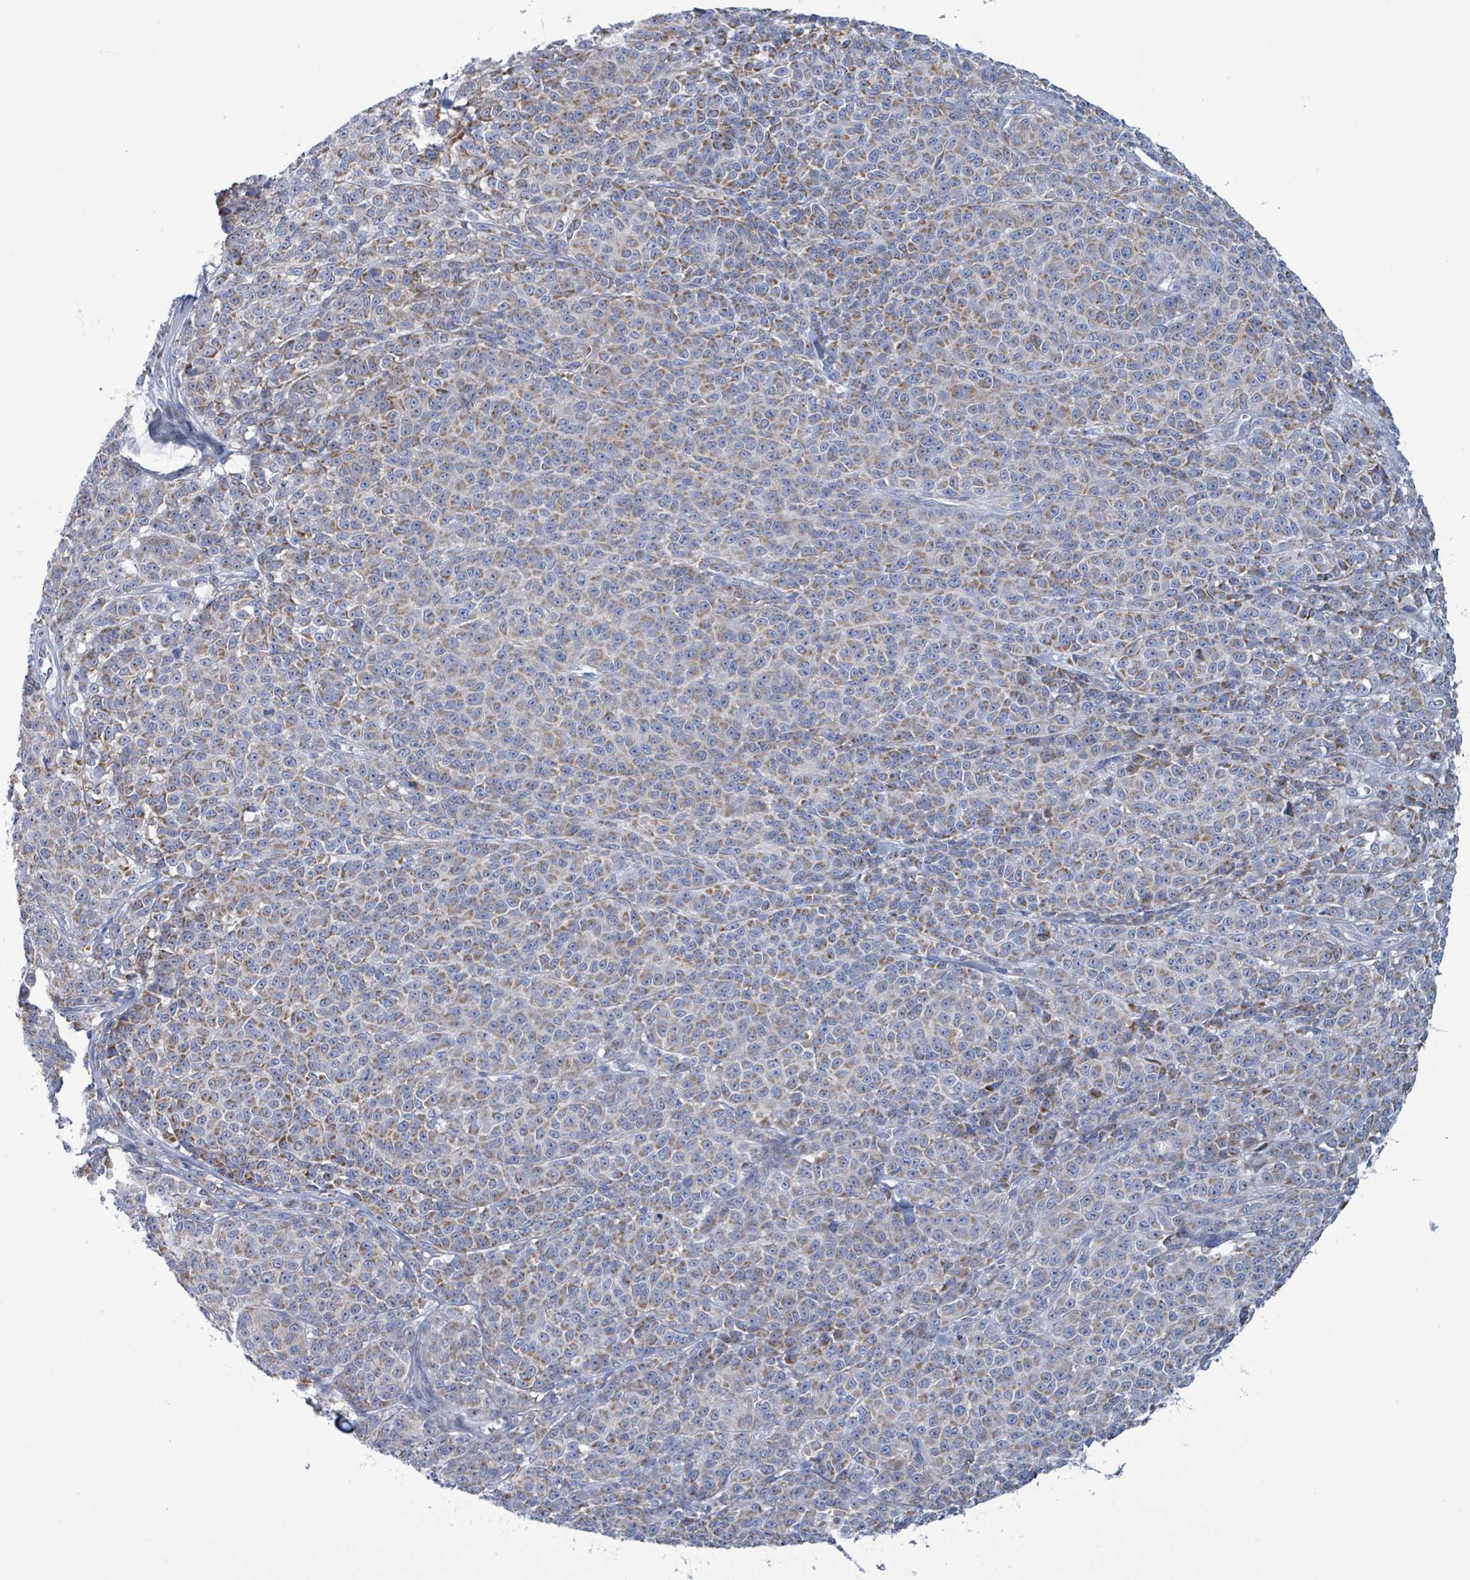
{"staining": {"intensity": "moderate", "quantity": "25%-75%", "location": "cytoplasmic/membranous"}, "tissue": "melanoma", "cell_type": "Tumor cells", "image_type": "cancer", "snomed": [{"axis": "morphology", "description": "Normal tissue, NOS"}, {"axis": "morphology", "description": "Malignant melanoma, NOS"}, {"axis": "topography", "description": "Skin"}], "caption": "Moderate cytoplasmic/membranous positivity for a protein is present in approximately 25%-75% of tumor cells of malignant melanoma using IHC.", "gene": "AKR1C4", "patient": {"sex": "female", "age": 34}}